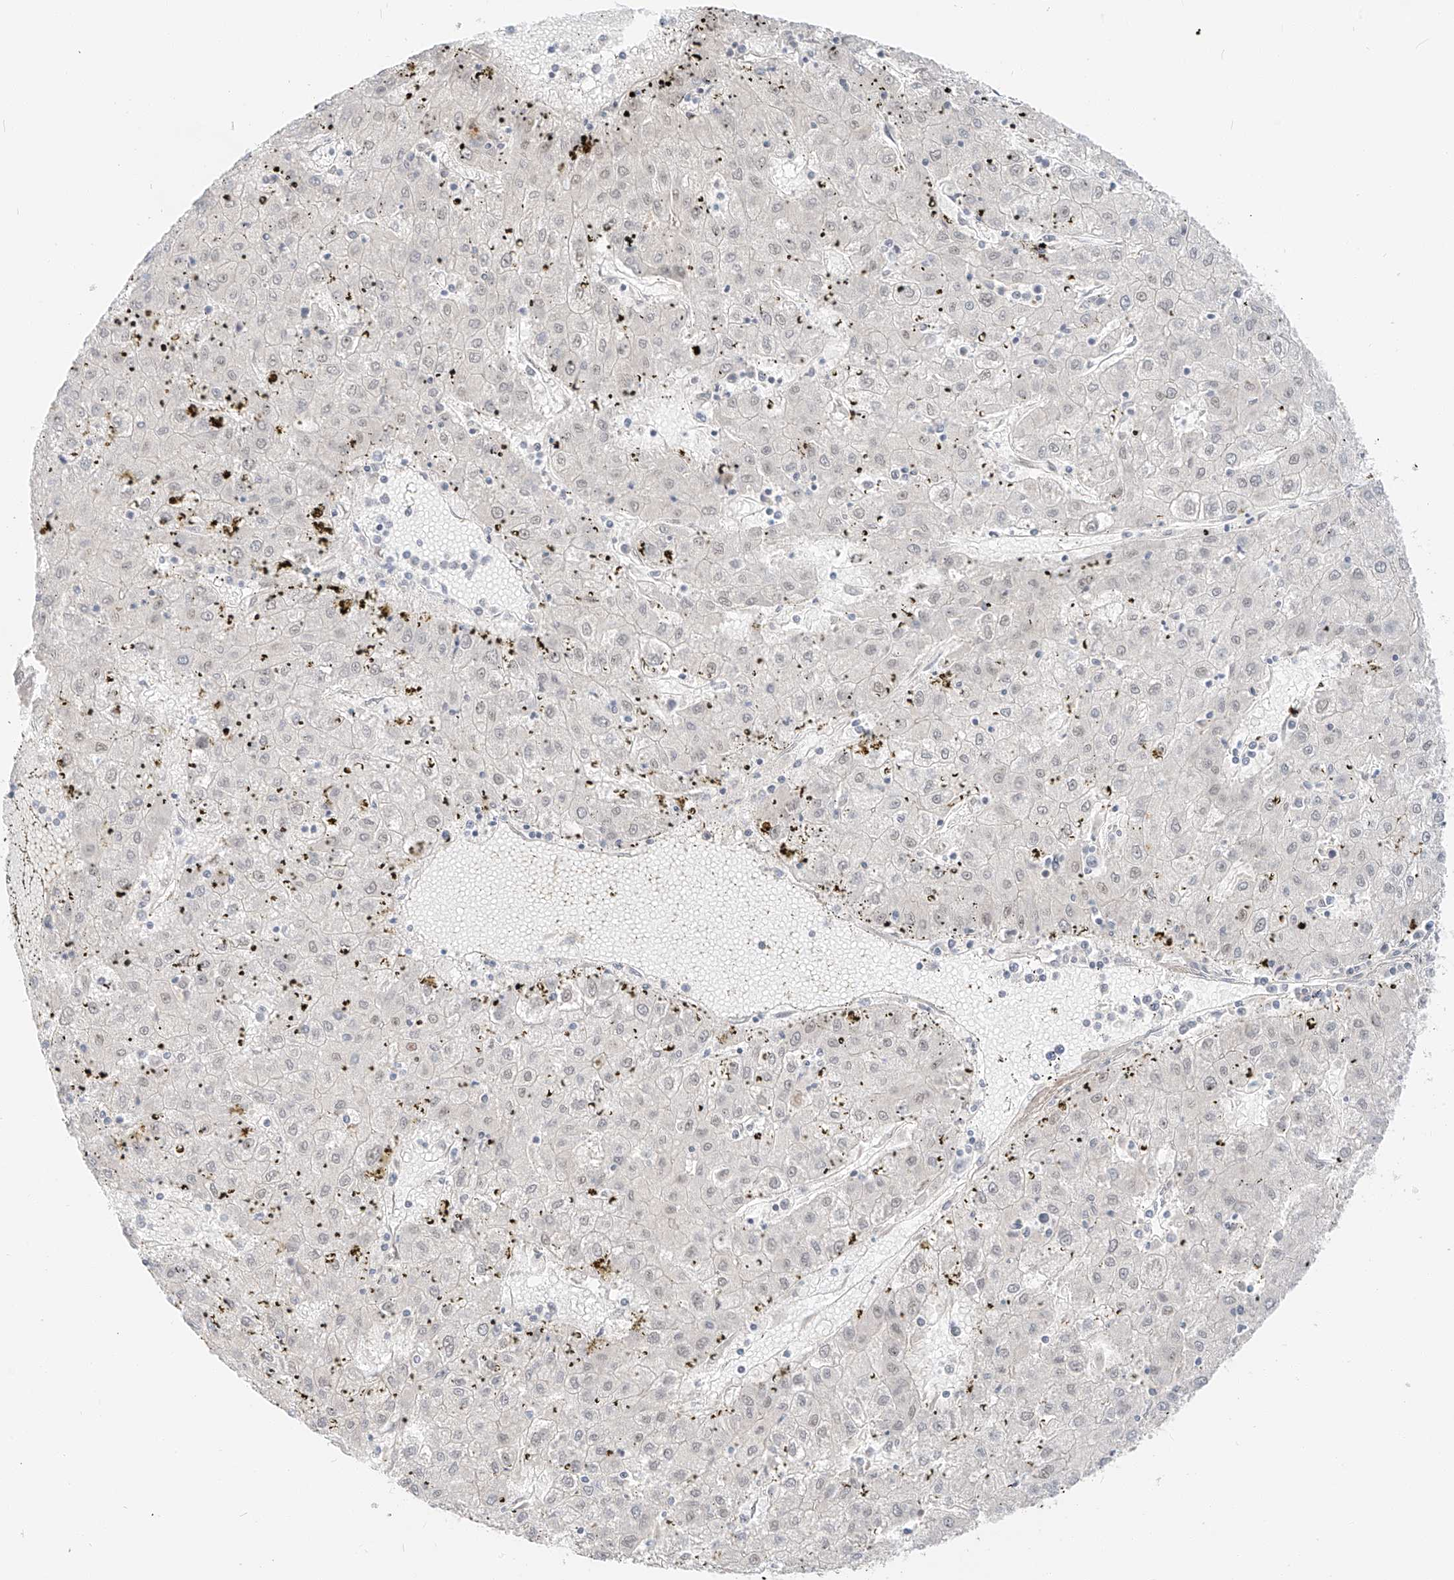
{"staining": {"intensity": "negative", "quantity": "none", "location": "none"}, "tissue": "liver cancer", "cell_type": "Tumor cells", "image_type": "cancer", "snomed": [{"axis": "morphology", "description": "Carcinoma, Hepatocellular, NOS"}, {"axis": "topography", "description": "Liver"}], "caption": "DAB (3,3'-diaminobenzidine) immunohistochemical staining of human liver hepatocellular carcinoma exhibits no significant expression in tumor cells.", "gene": "ZNF774", "patient": {"sex": "male", "age": 72}}